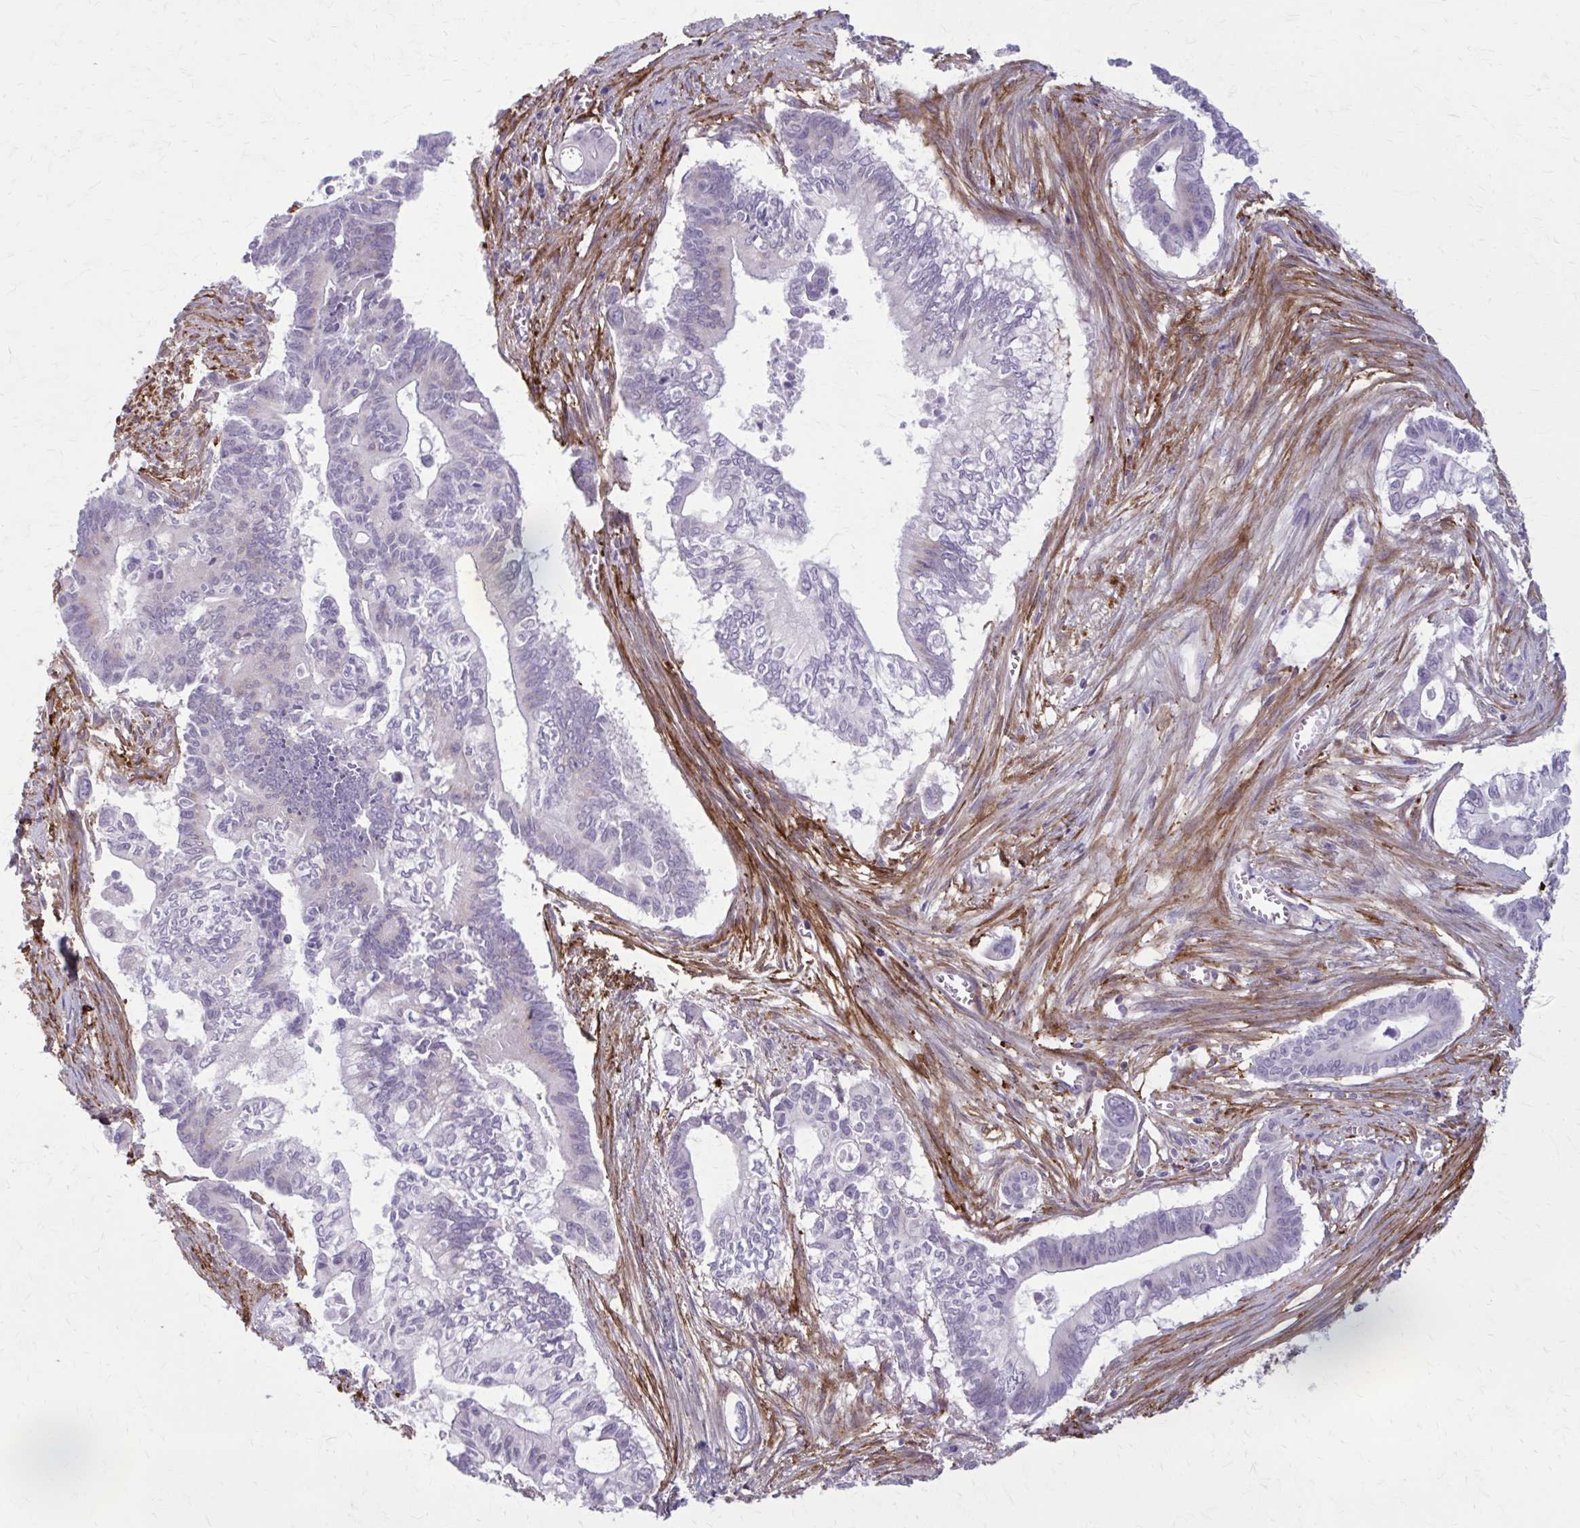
{"staining": {"intensity": "negative", "quantity": "none", "location": "none"}, "tissue": "pancreatic cancer", "cell_type": "Tumor cells", "image_type": "cancer", "snomed": [{"axis": "morphology", "description": "Adenocarcinoma, NOS"}, {"axis": "topography", "description": "Pancreas"}], "caption": "A micrograph of pancreatic cancer stained for a protein reveals no brown staining in tumor cells. (DAB (3,3'-diaminobenzidine) IHC, high magnification).", "gene": "AKAP12", "patient": {"sex": "male", "age": 68}}